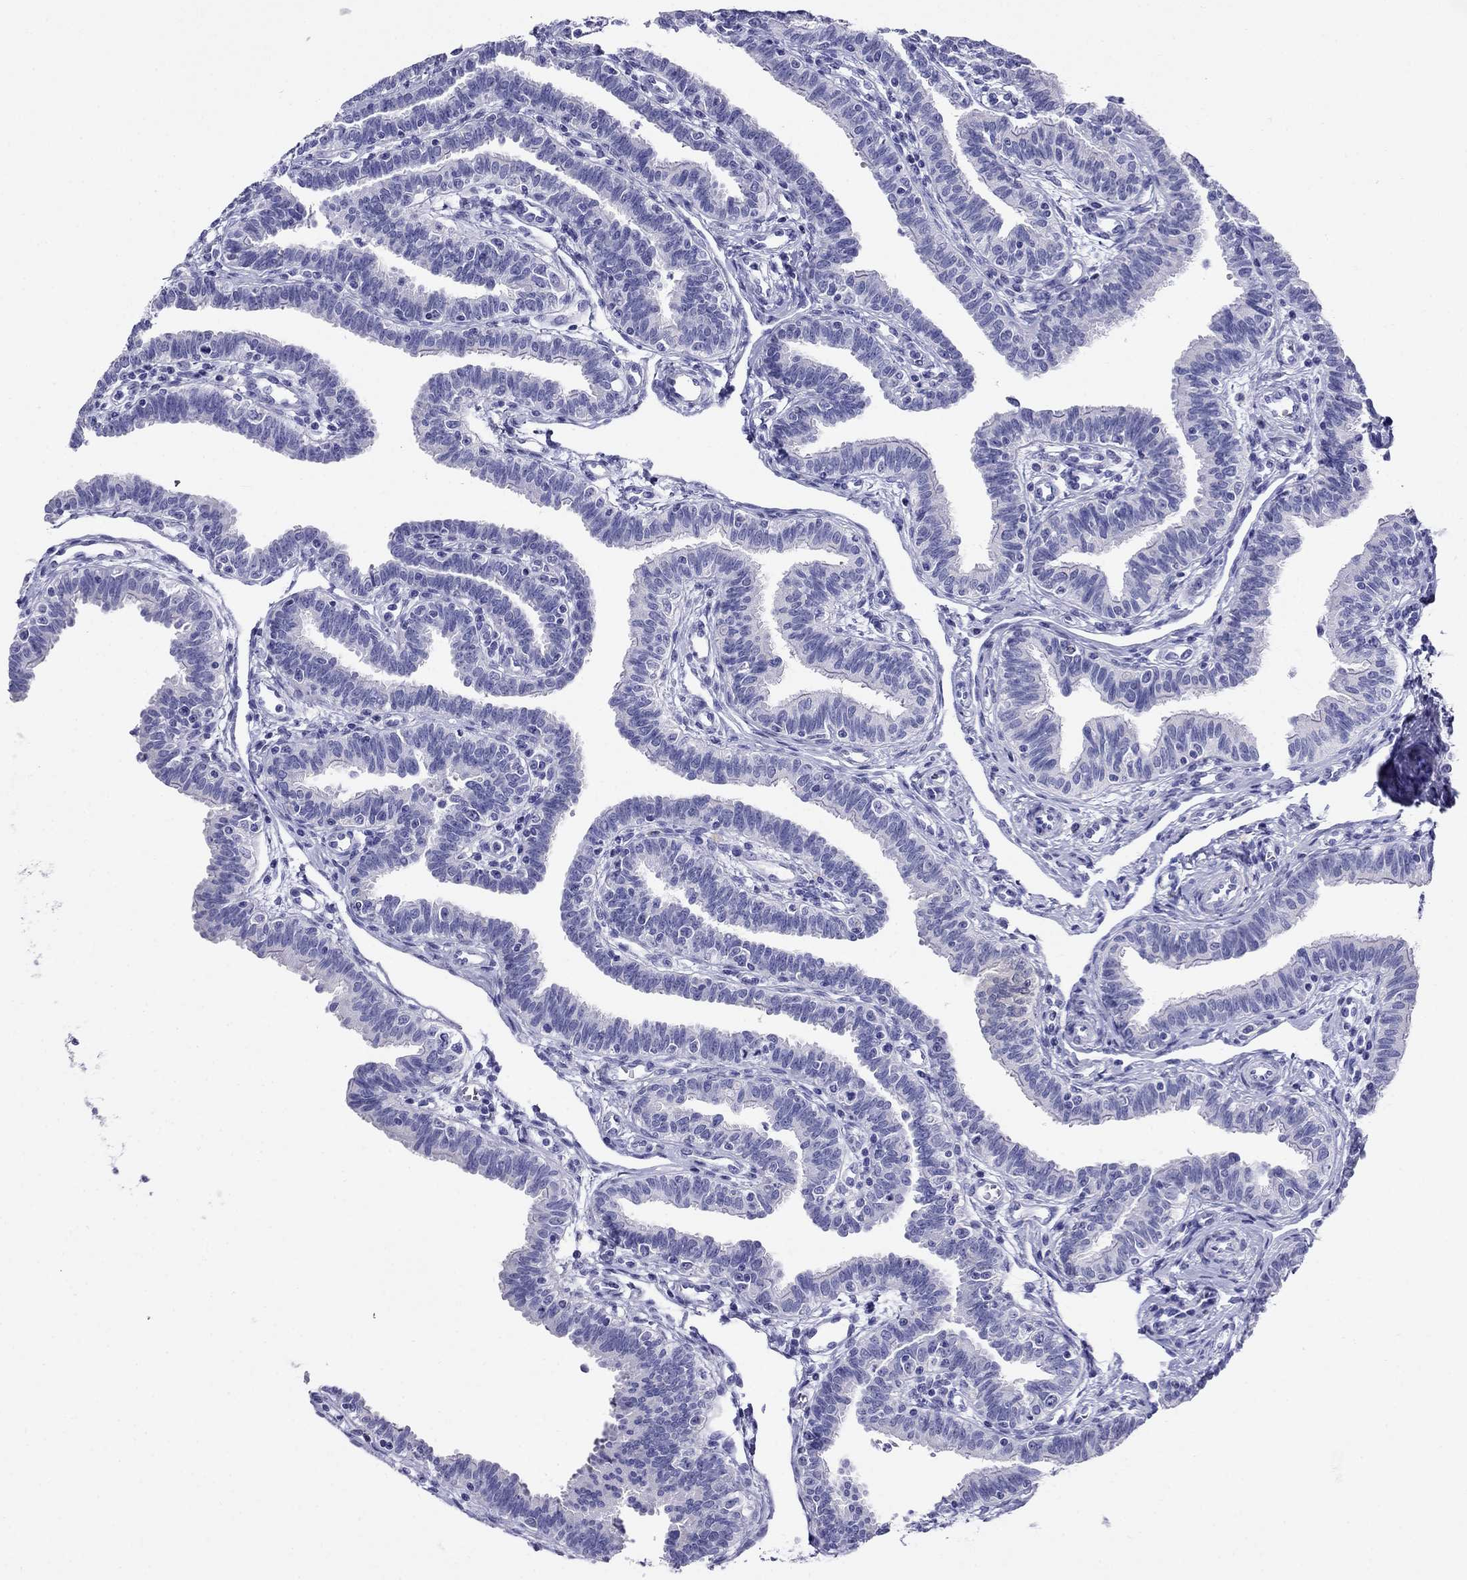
{"staining": {"intensity": "negative", "quantity": "none", "location": "none"}, "tissue": "fallopian tube", "cell_type": "Glandular cells", "image_type": "normal", "snomed": [{"axis": "morphology", "description": "Normal tissue, NOS"}, {"axis": "topography", "description": "Fallopian tube"}], "caption": "A histopathology image of human fallopian tube is negative for staining in glandular cells. (Immunohistochemistry, brightfield microscopy, high magnification).", "gene": "MC5R", "patient": {"sex": "female", "age": 36}}